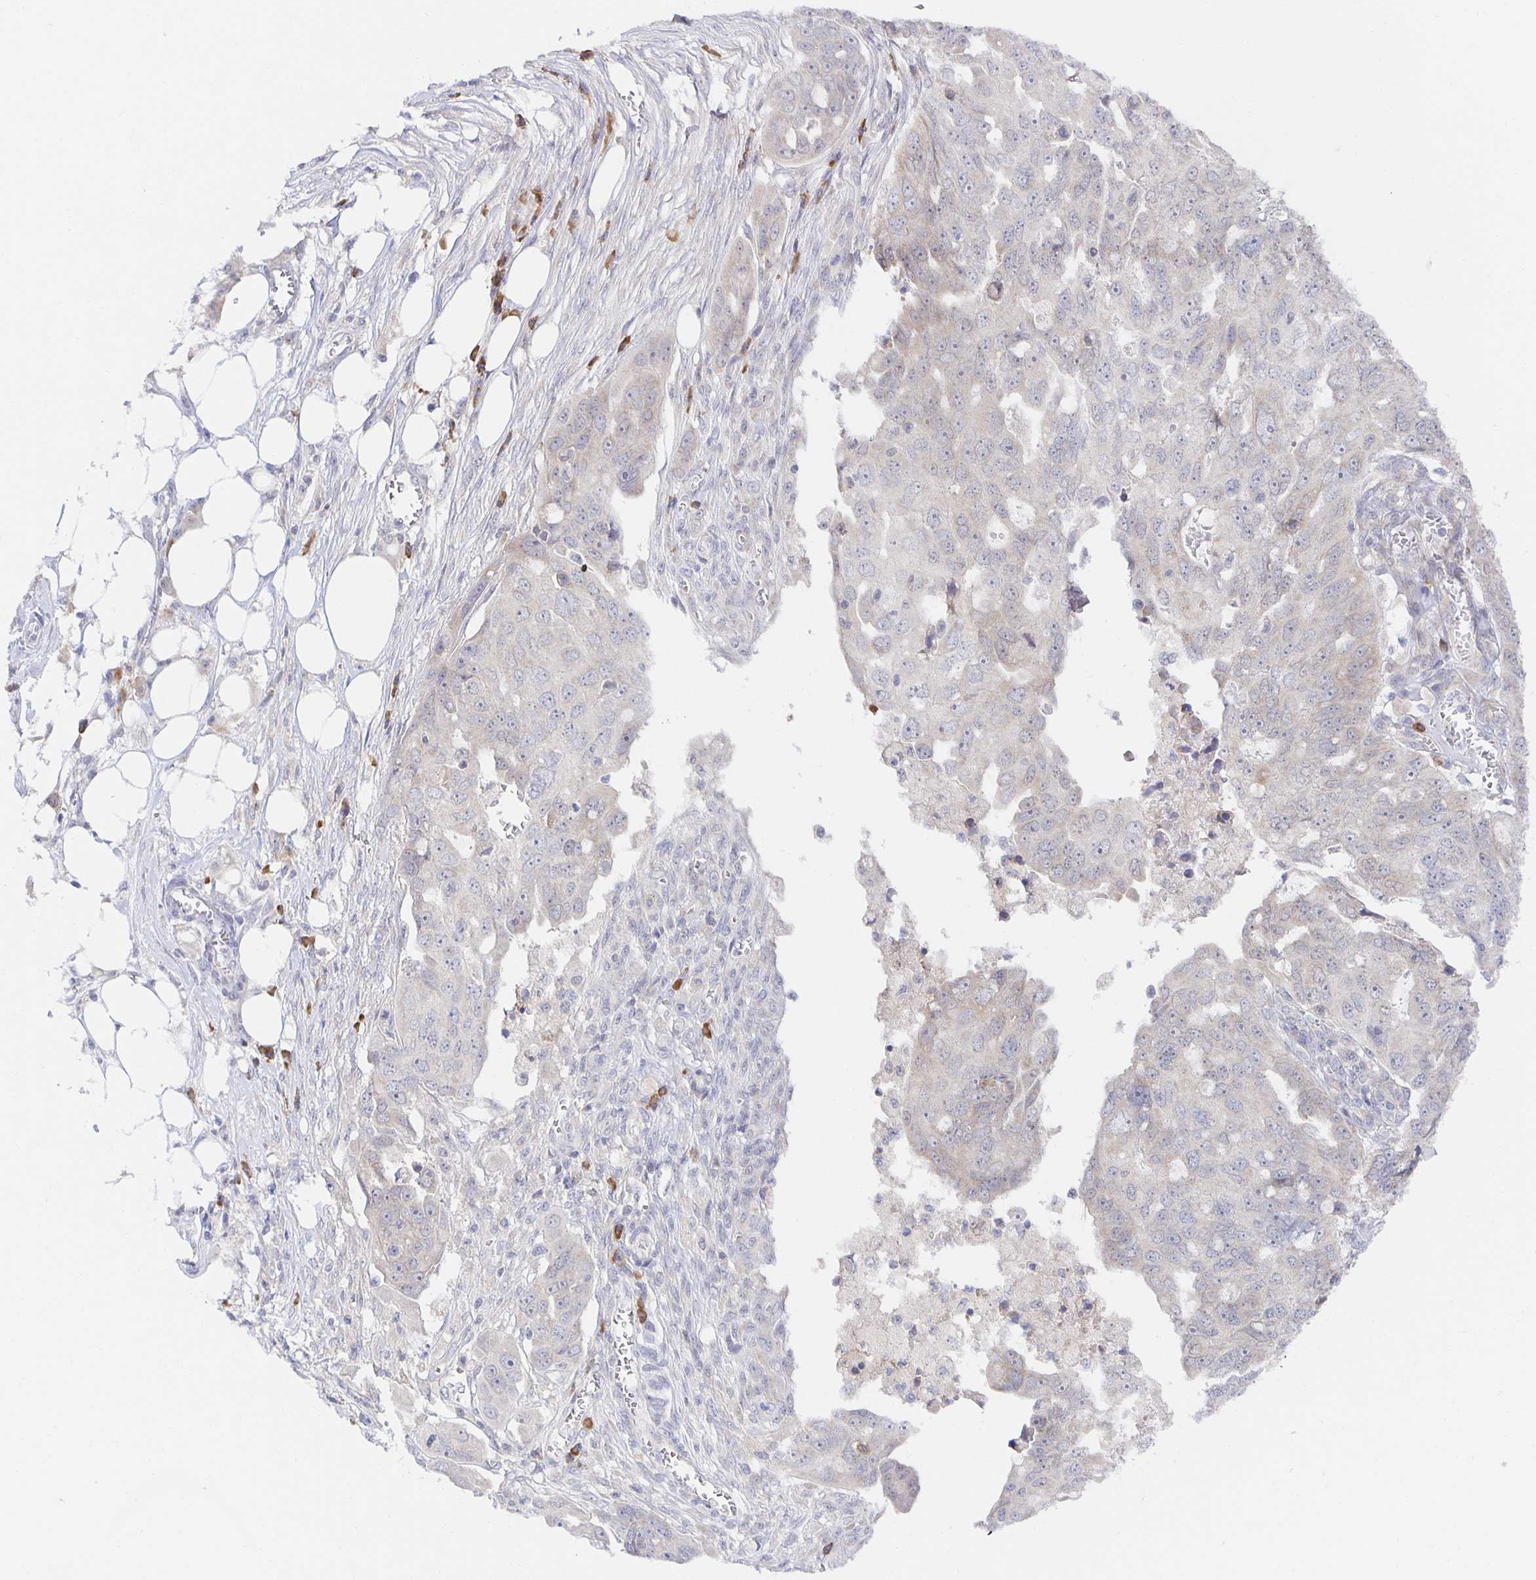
{"staining": {"intensity": "negative", "quantity": "none", "location": "none"}, "tissue": "ovarian cancer", "cell_type": "Tumor cells", "image_type": "cancer", "snomed": [{"axis": "morphology", "description": "Carcinoma, endometroid"}, {"axis": "topography", "description": "Ovary"}], "caption": "An IHC histopathology image of ovarian cancer is shown. There is no staining in tumor cells of ovarian cancer. Brightfield microscopy of immunohistochemistry (IHC) stained with DAB (3,3'-diaminobenzidine) (brown) and hematoxylin (blue), captured at high magnification.", "gene": "BAD", "patient": {"sex": "female", "age": 70}}